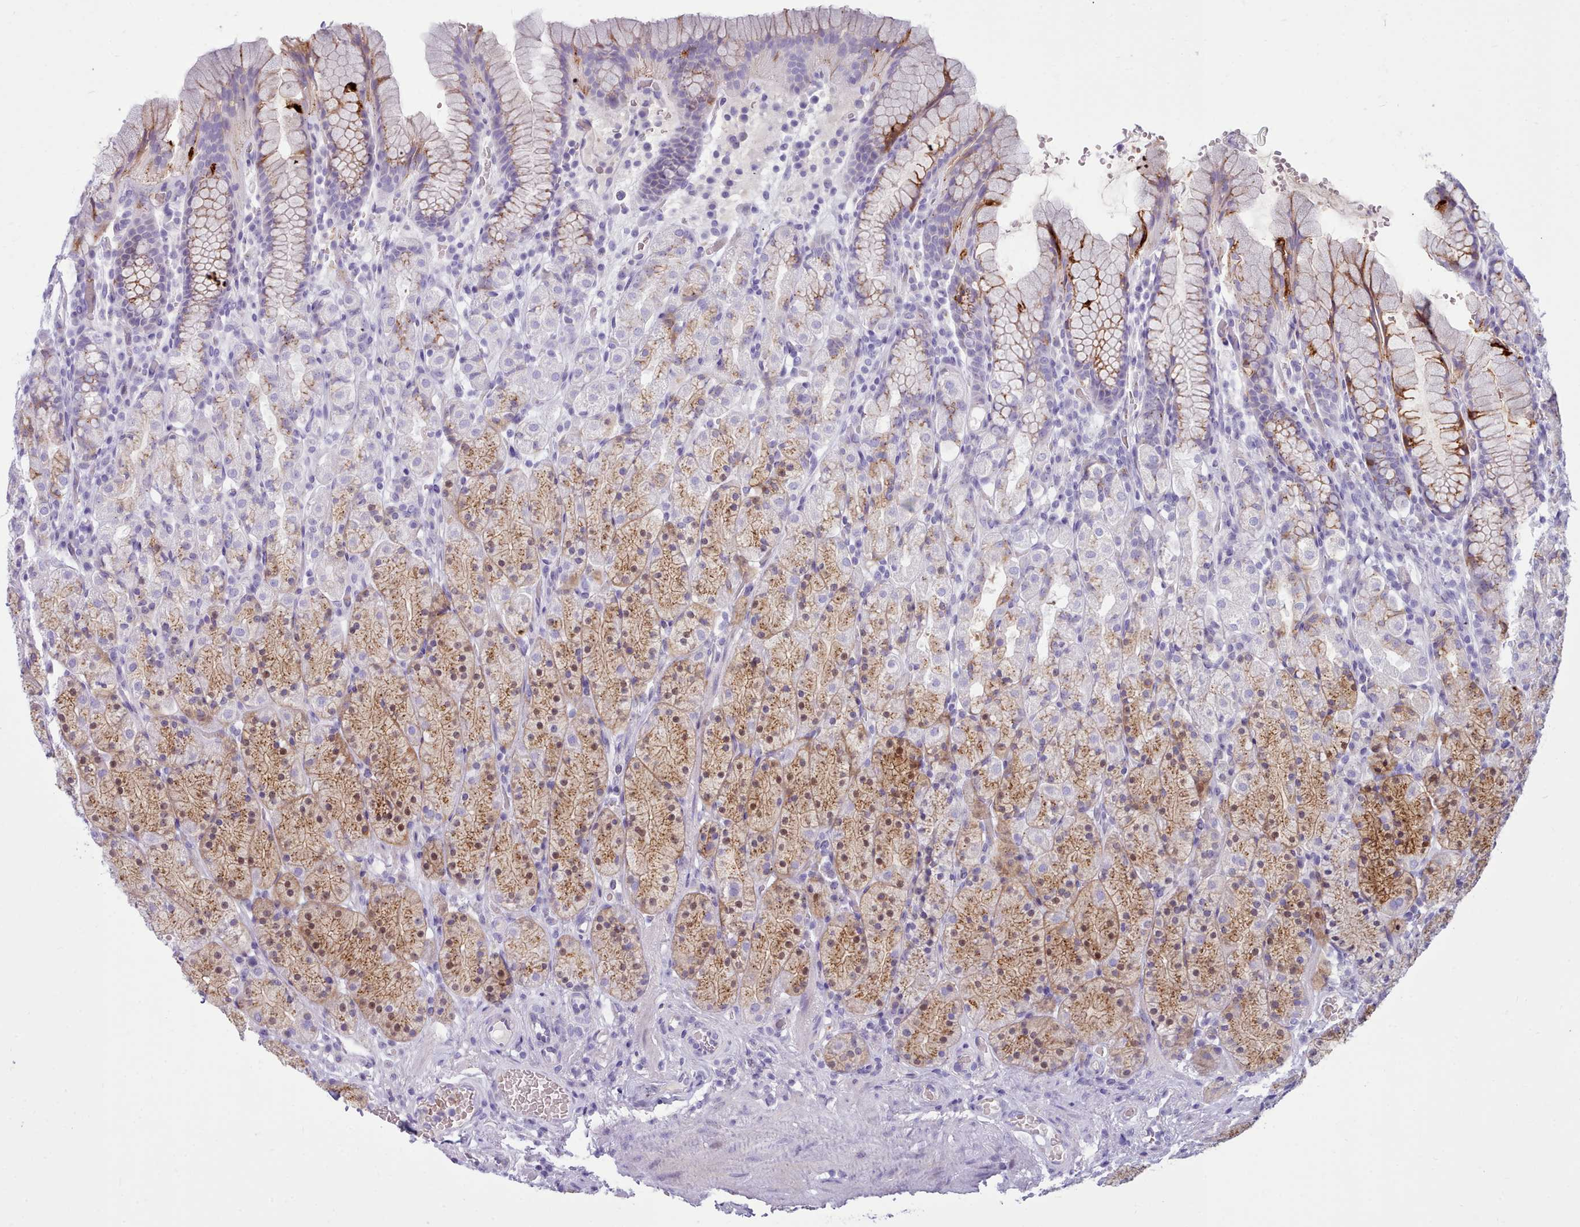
{"staining": {"intensity": "moderate", "quantity": "25%-75%", "location": "cytoplasmic/membranous,nuclear"}, "tissue": "stomach", "cell_type": "Glandular cells", "image_type": "normal", "snomed": [{"axis": "morphology", "description": "Normal tissue, NOS"}, {"axis": "topography", "description": "Stomach, upper"}, {"axis": "topography", "description": "Stomach"}], "caption": "The histopathology image demonstrates immunohistochemical staining of benign stomach. There is moderate cytoplasmic/membranous,nuclear positivity is appreciated in about 25%-75% of glandular cells. (Stains: DAB (3,3'-diaminobenzidine) in brown, nuclei in blue, Microscopy: brightfield microscopy at high magnification).", "gene": "NKX1", "patient": {"sex": "male", "age": 62}}